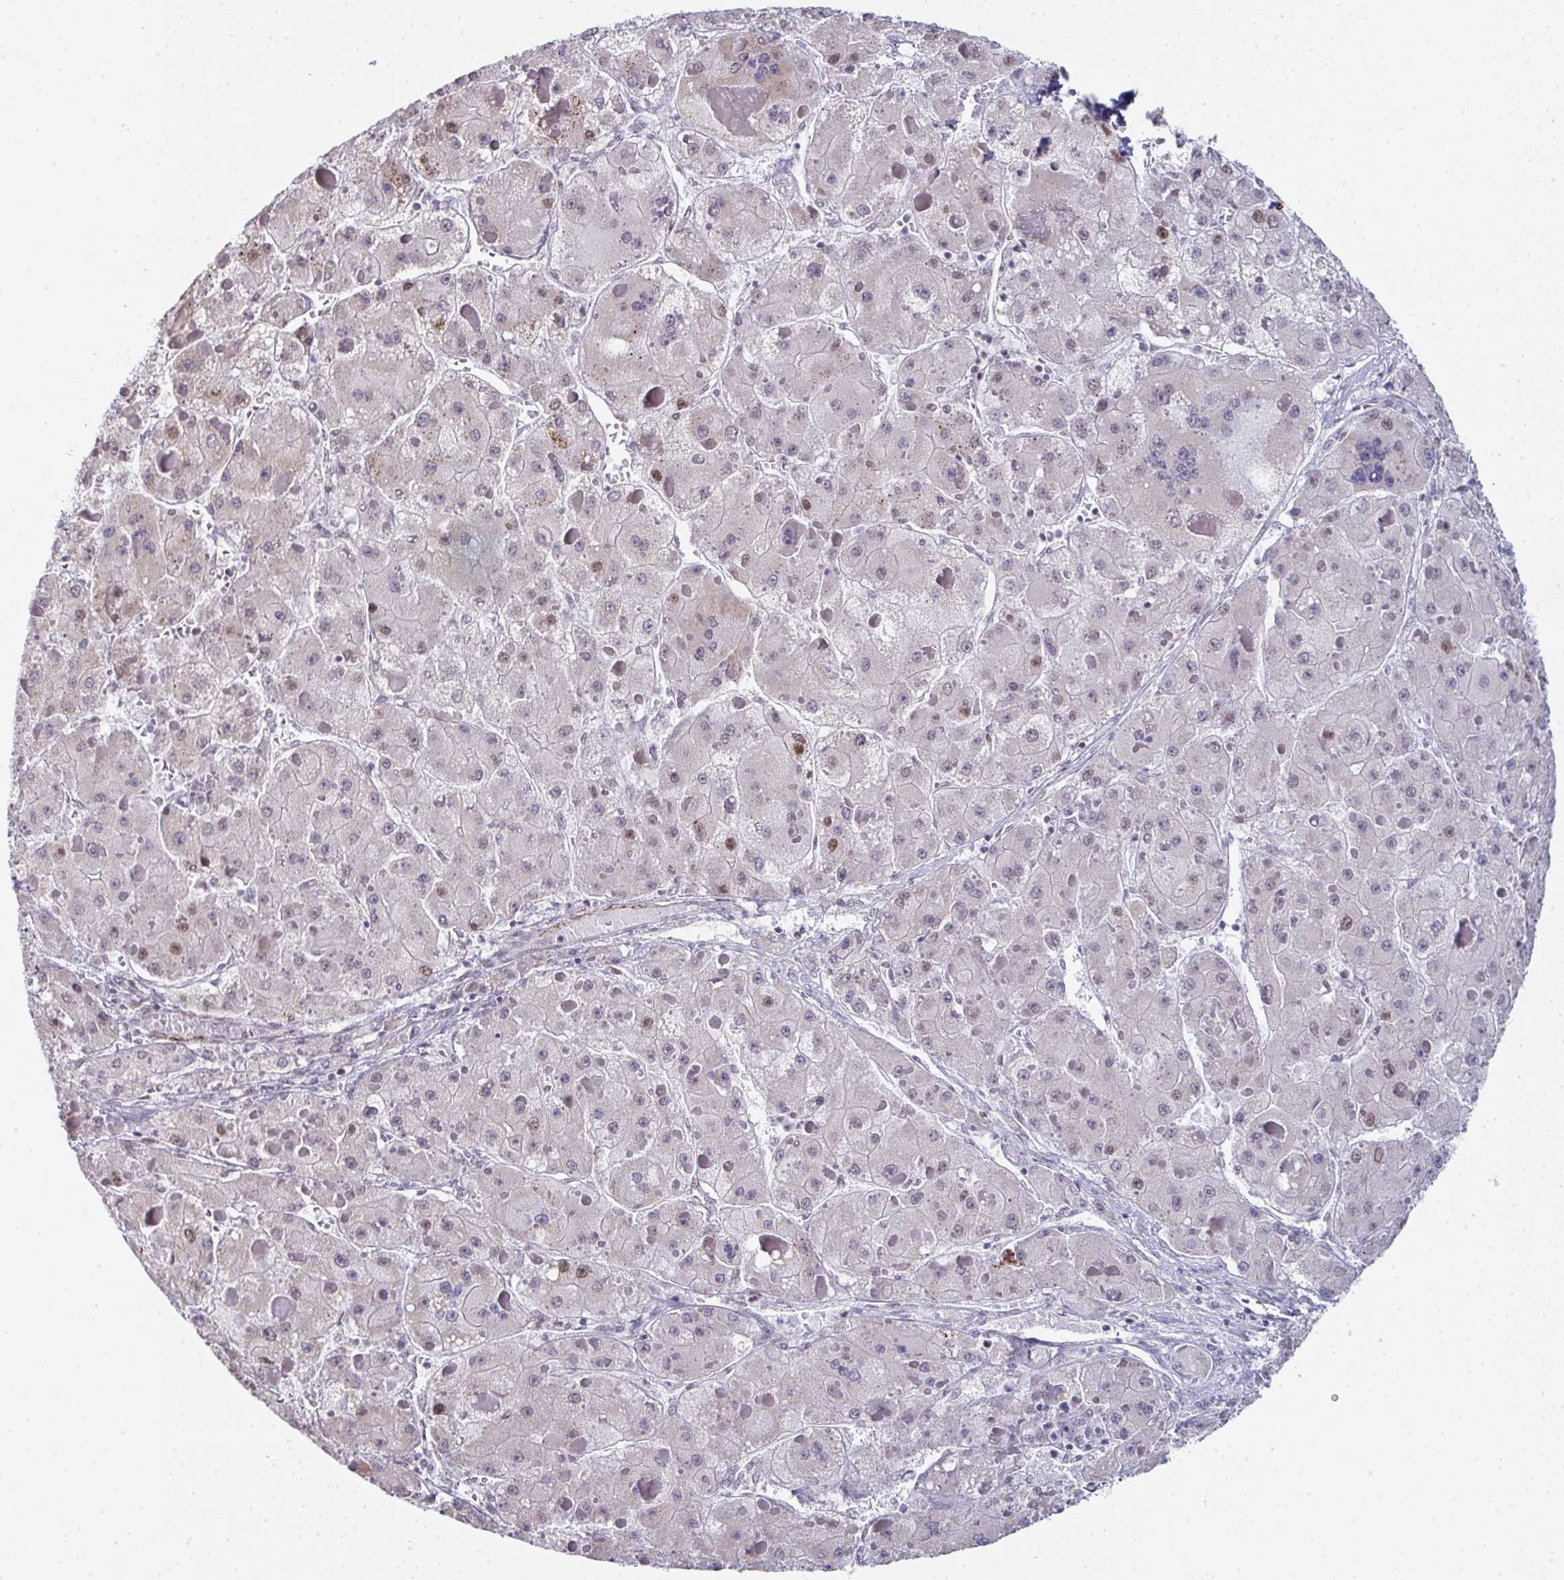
{"staining": {"intensity": "negative", "quantity": "none", "location": "none"}, "tissue": "liver cancer", "cell_type": "Tumor cells", "image_type": "cancer", "snomed": [{"axis": "morphology", "description": "Carcinoma, Hepatocellular, NOS"}, {"axis": "topography", "description": "Liver"}], "caption": "The micrograph reveals no staining of tumor cells in liver cancer.", "gene": "GINS2", "patient": {"sex": "female", "age": 73}}